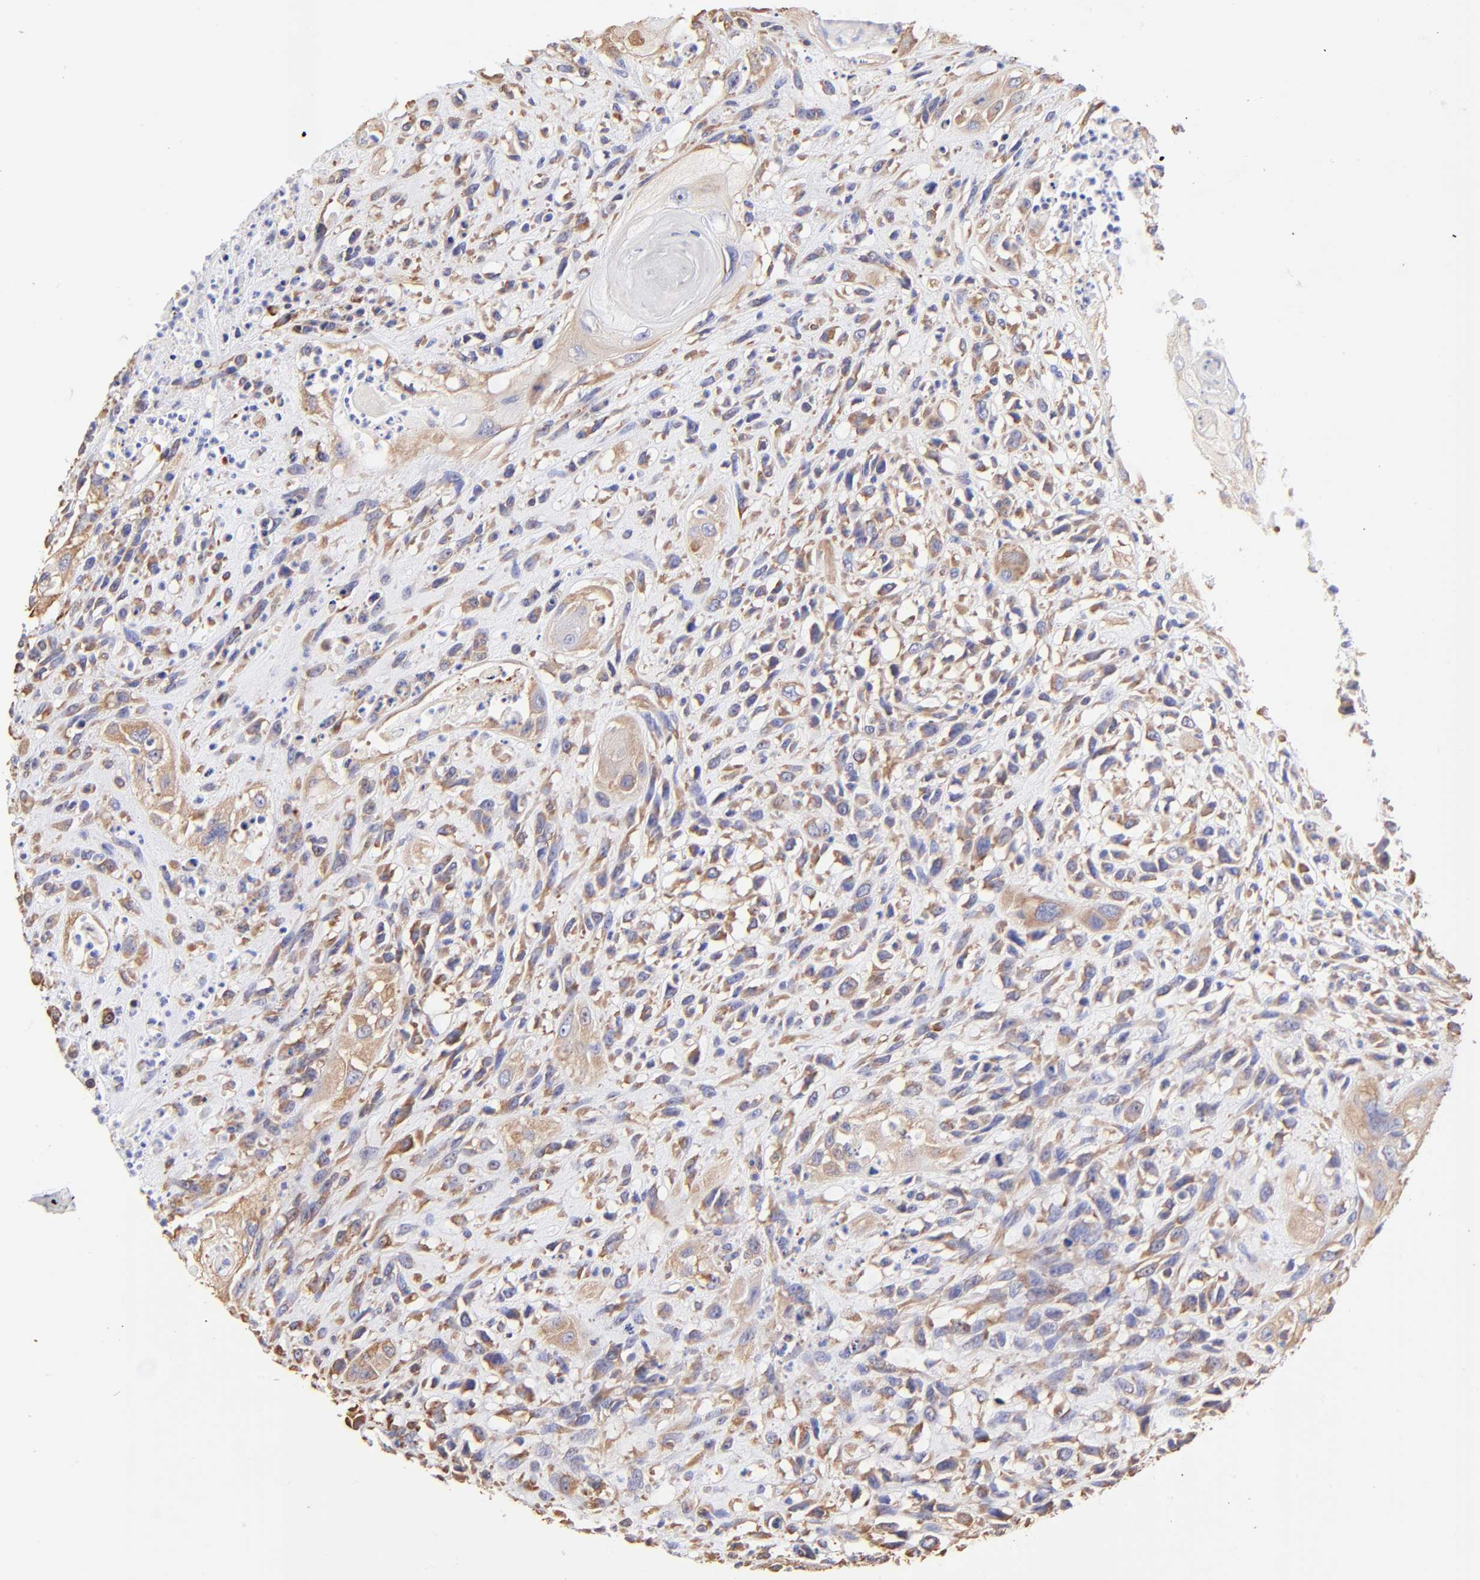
{"staining": {"intensity": "moderate", "quantity": "25%-75%", "location": "cytoplasmic/membranous"}, "tissue": "head and neck cancer", "cell_type": "Tumor cells", "image_type": "cancer", "snomed": [{"axis": "morphology", "description": "Necrosis, NOS"}, {"axis": "morphology", "description": "Neoplasm, malignant, NOS"}, {"axis": "topography", "description": "Salivary gland"}, {"axis": "topography", "description": "Head-Neck"}], "caption": "Immunohistochemical staining of human malignant neoplasm (head and neck) demonstrates medium levels of moderate cytoplasmic/membranous staining in about 25%-75% of tumor cells. The staining is performed using DAB brown chromogen to label protein expression. The nuclei are counter-stained blue using hematoxylin.", "gene": "RPL30", "patient": {"sex": "male", "age": 43}}